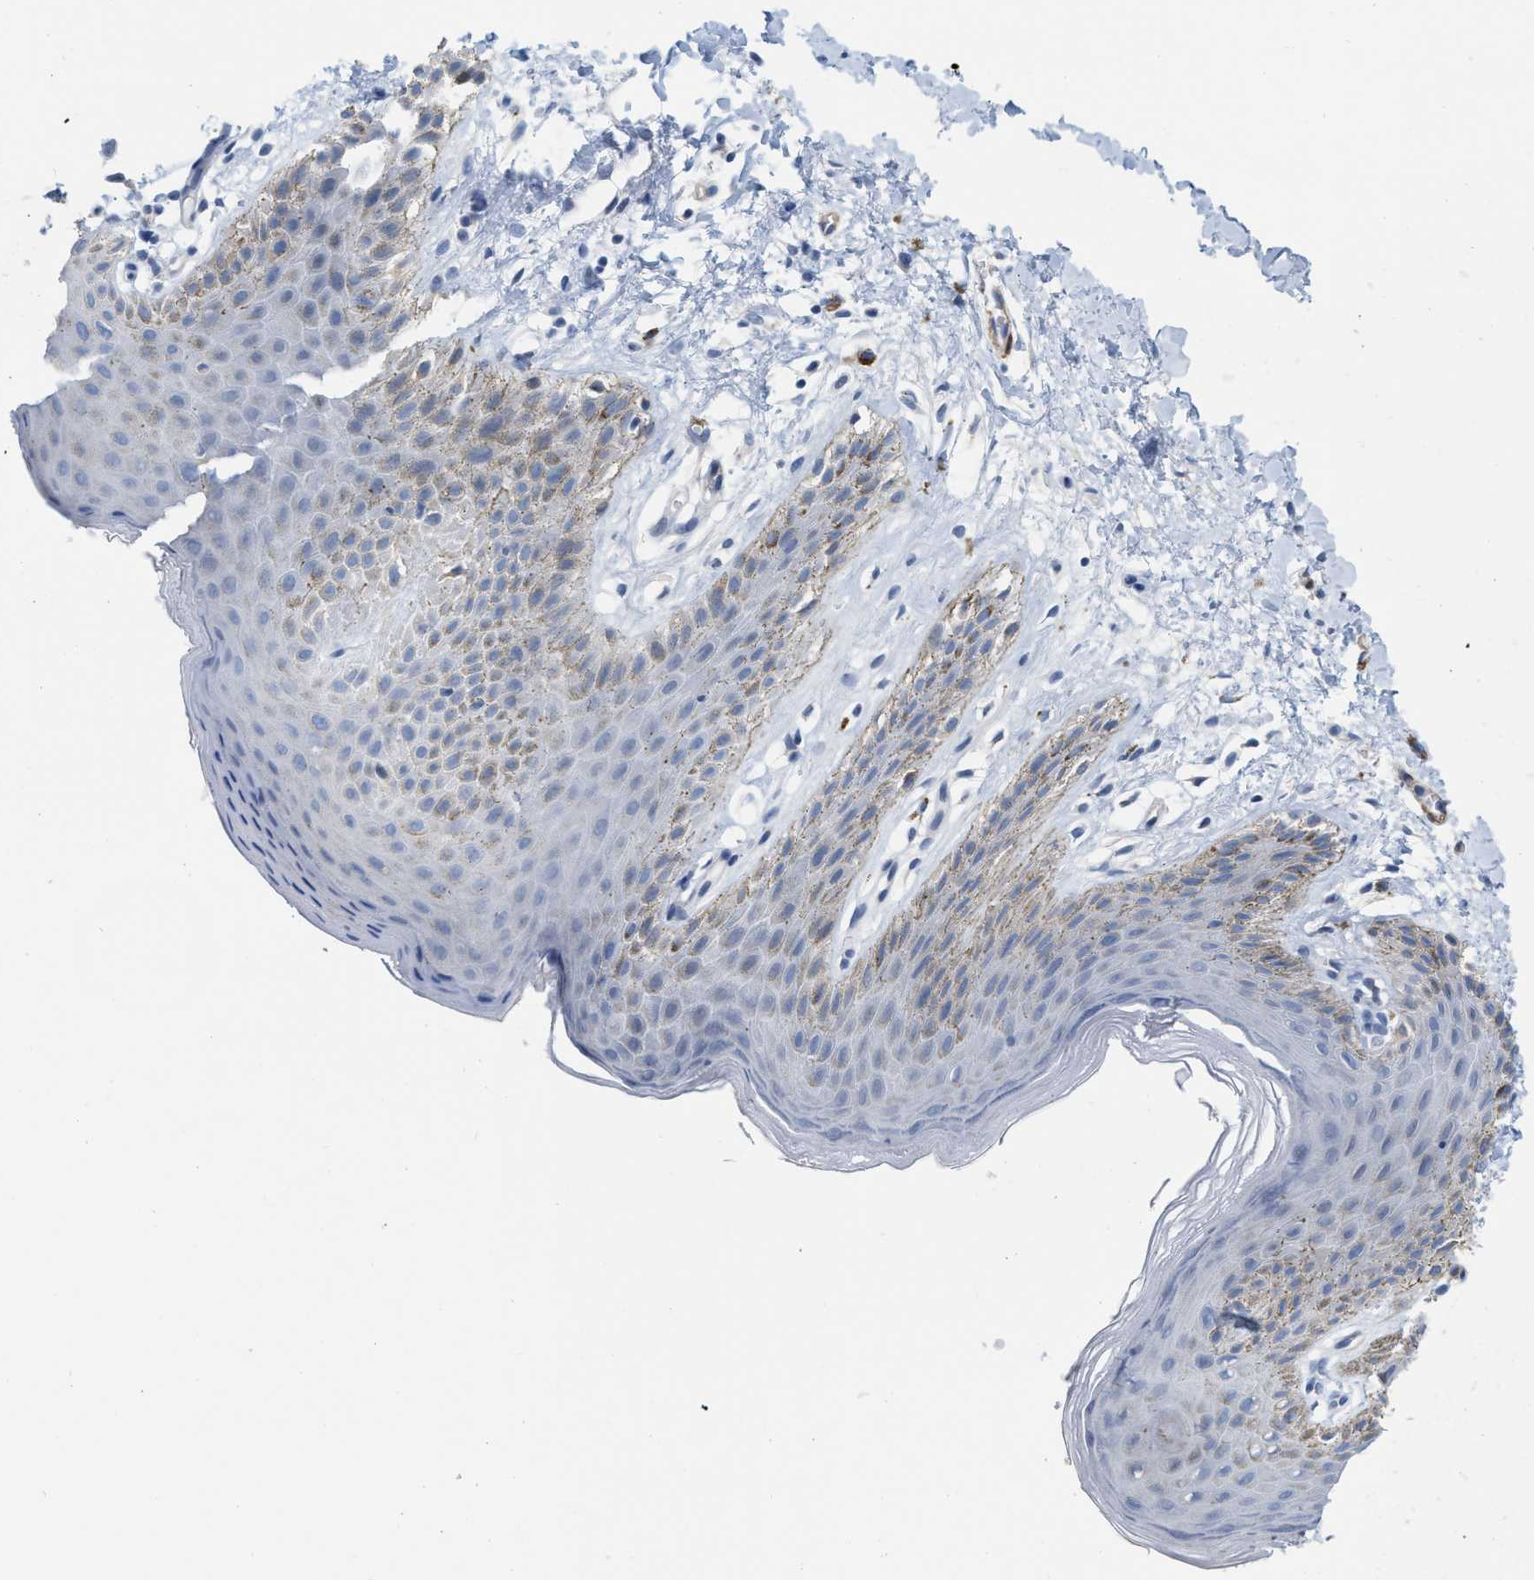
{"staining": {"intensity": "weak", "quantity": "25%-75%", "location": "cytoplasmic/membranous"}, "tissue": "skin", "cell_type": "Epidermal cells", "image_type": "normal", "snomed": [{"axis": "morphology", "description": "Normal tissue, NOS"}, {"axis": "topography", "description": "Anal"}], "caption": "This micrograph displays immunohistochemistry staining of normal human skin, with low weak cytoplasmic/membranous staining in about 25%-75% of epidermal cells.", "gene": "TAGLN", "patient": {"sex": "male", "age": 44}}